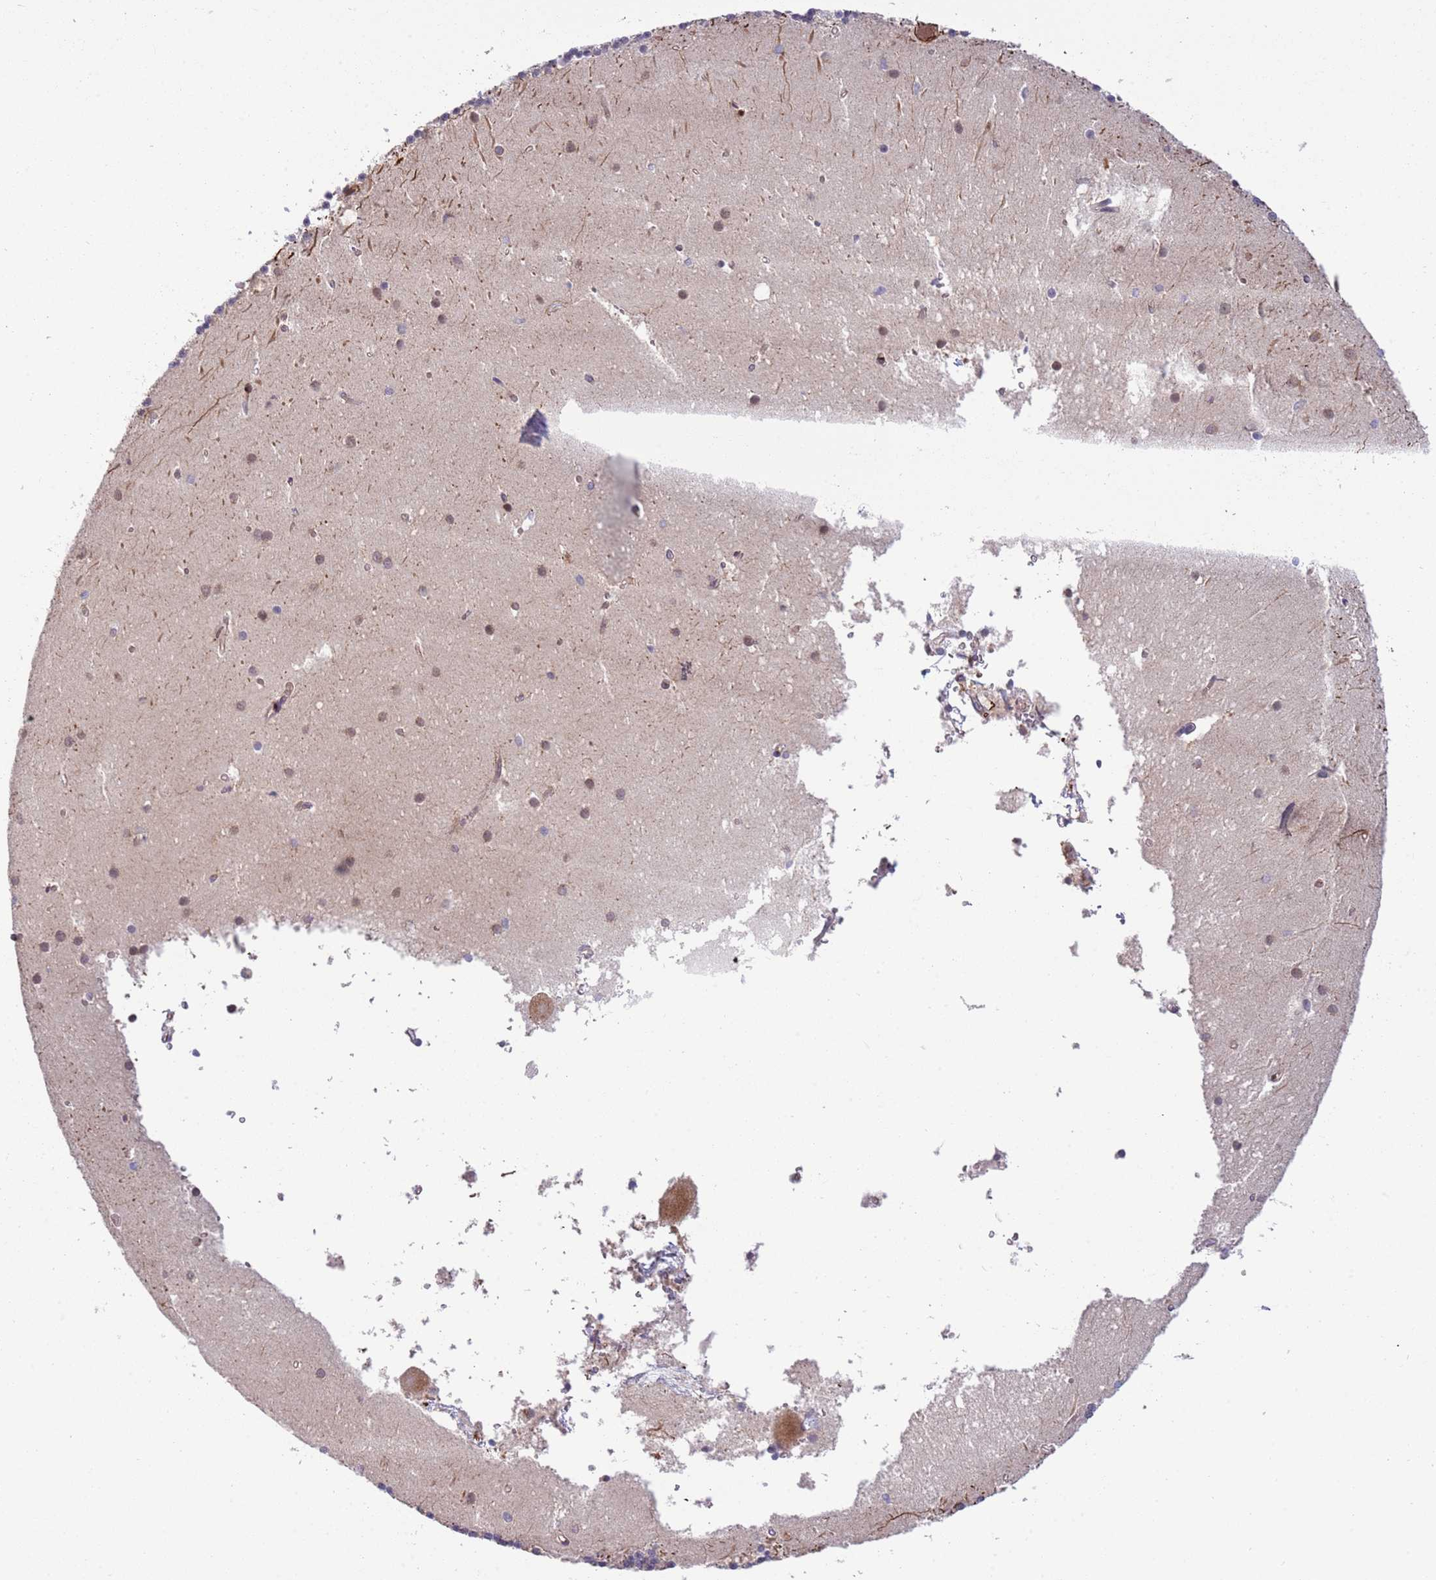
{"staining": {"intensity": "negative", "quantity": "none", "location": "none"}, "tissue": "cerebellum", "cell_type": "Cells in granular layer", "image_type": "normal", "snomed": [{"axis": "morphology", "description": "Normal tissue, NOS"}, {"axis": "topography", "description": "Cerebellum"}], "caption": "Immunohistochemistry of unremarkable cerebellum shows no staining in cells in granular layer.", "gene": "BTBD7", "patient": {"sex": "male", "age": 54}}